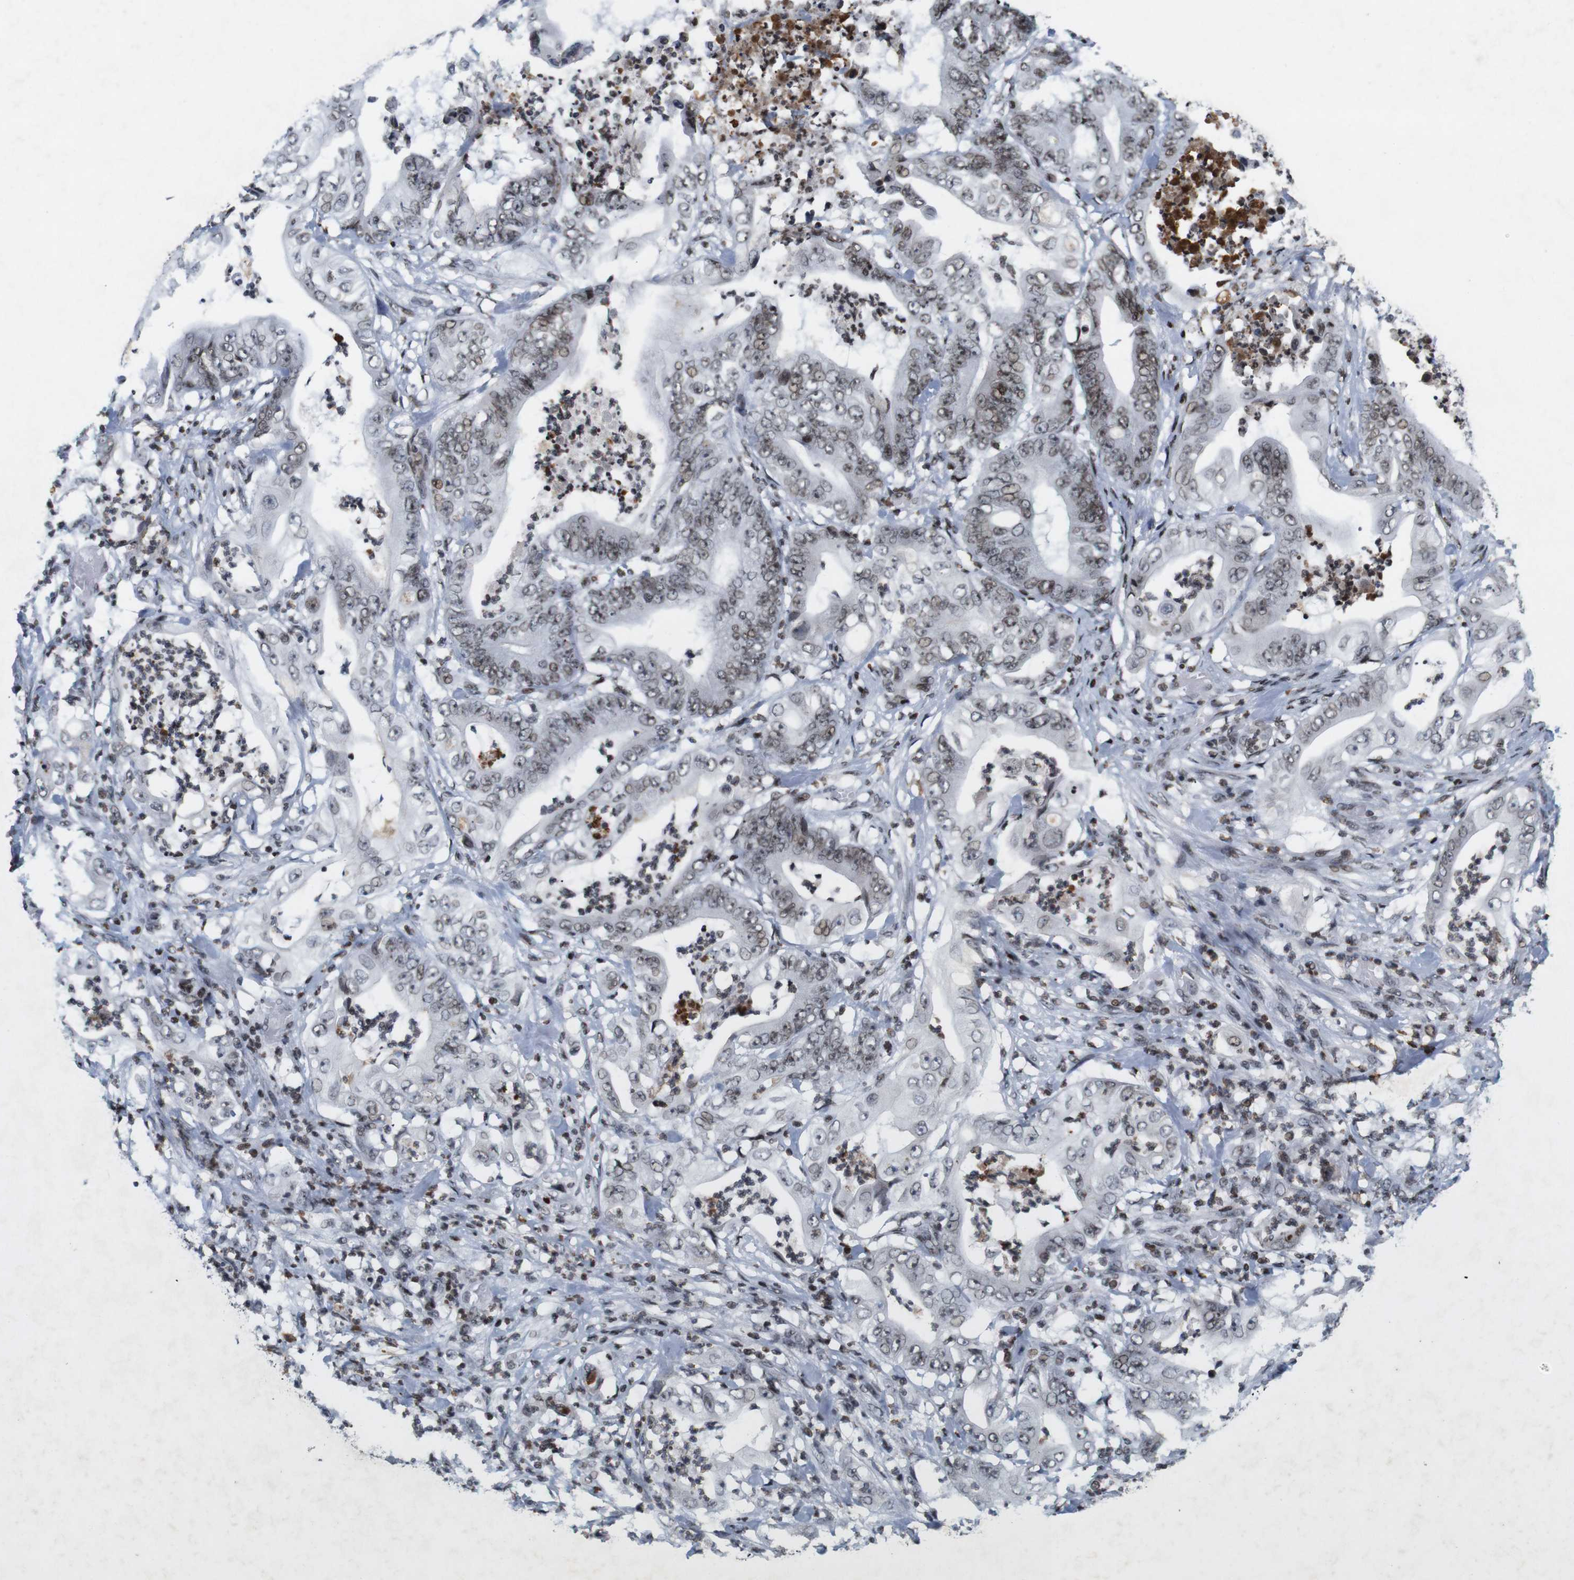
{"staining": {"intensity": "weak", "quantity": ">75%", "location": "nuclear"}, "tissue": "stomach cancer", "cell_type": "Tumor cells", "image_type": "cancer", "snomed": [{"axis": "morphology", "description": "Adenocarcinoma, NOS"}, {"axis": "topography", "description": "Stomach"}], "caption": "This photomicrograph exhibits immunohistochemistry staining of stomach cancer (adenocarcinoma), with low weak nuclear positivity in about >75% of tumor cells.", "gene": "MAGEH1", "patient": {"sex": "female", "age": 73}}